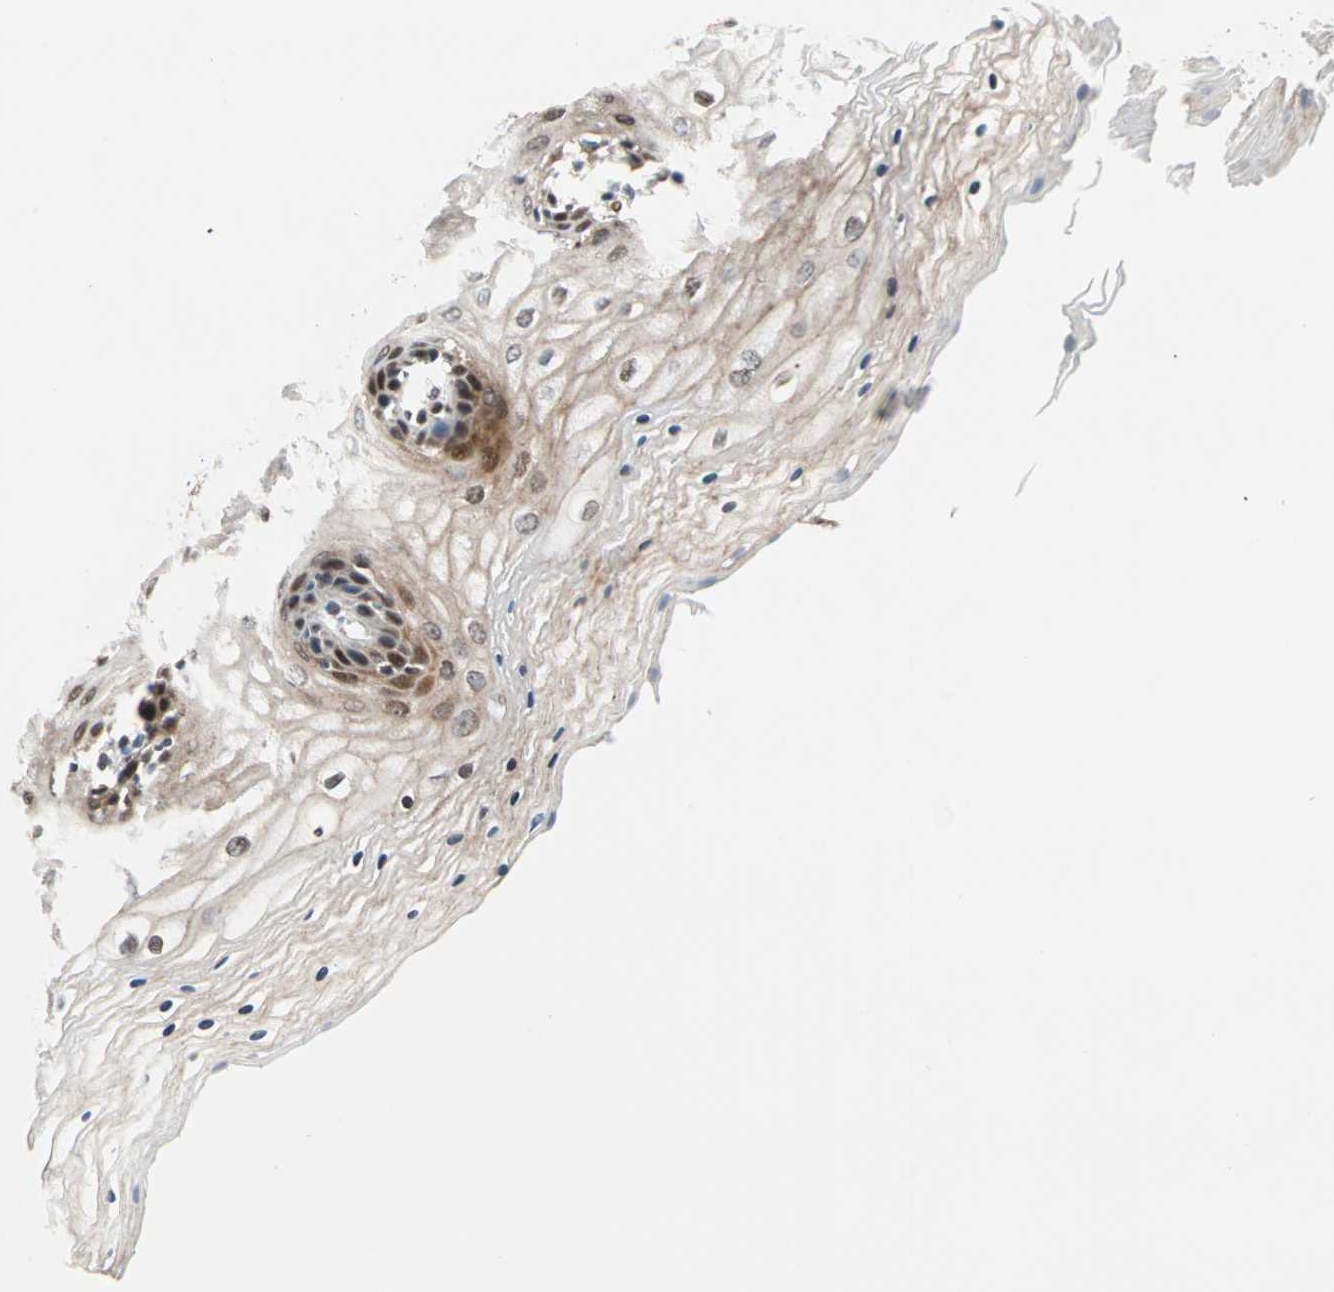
{"staining": {"intensity": "moderate", "quantity": "25%-75%", "location": "cytoplasmic/membranous,nuclear"}, "tissue": "vagina", "cell_type": "Squamous epithelial cells", "image_type": "normal", "snomed": [{"axis": "morphology", "description": "Normal tissue, NOS"}, {"axis": "topography", "description": "Vagina"}], "caption": "Immunohistochemistry micrograph of unremarkable vagina: human vagina stained using IHC displays medium levels of moderate protein expression localized specifically in the cytoplasmic/membranous,nuclear of squamous epithelial cells, appearing as a cytoplasmic/membranous,nuclear brown color.", "gene": "HECW1", "patient": {"sex": "female", "age": 34}}